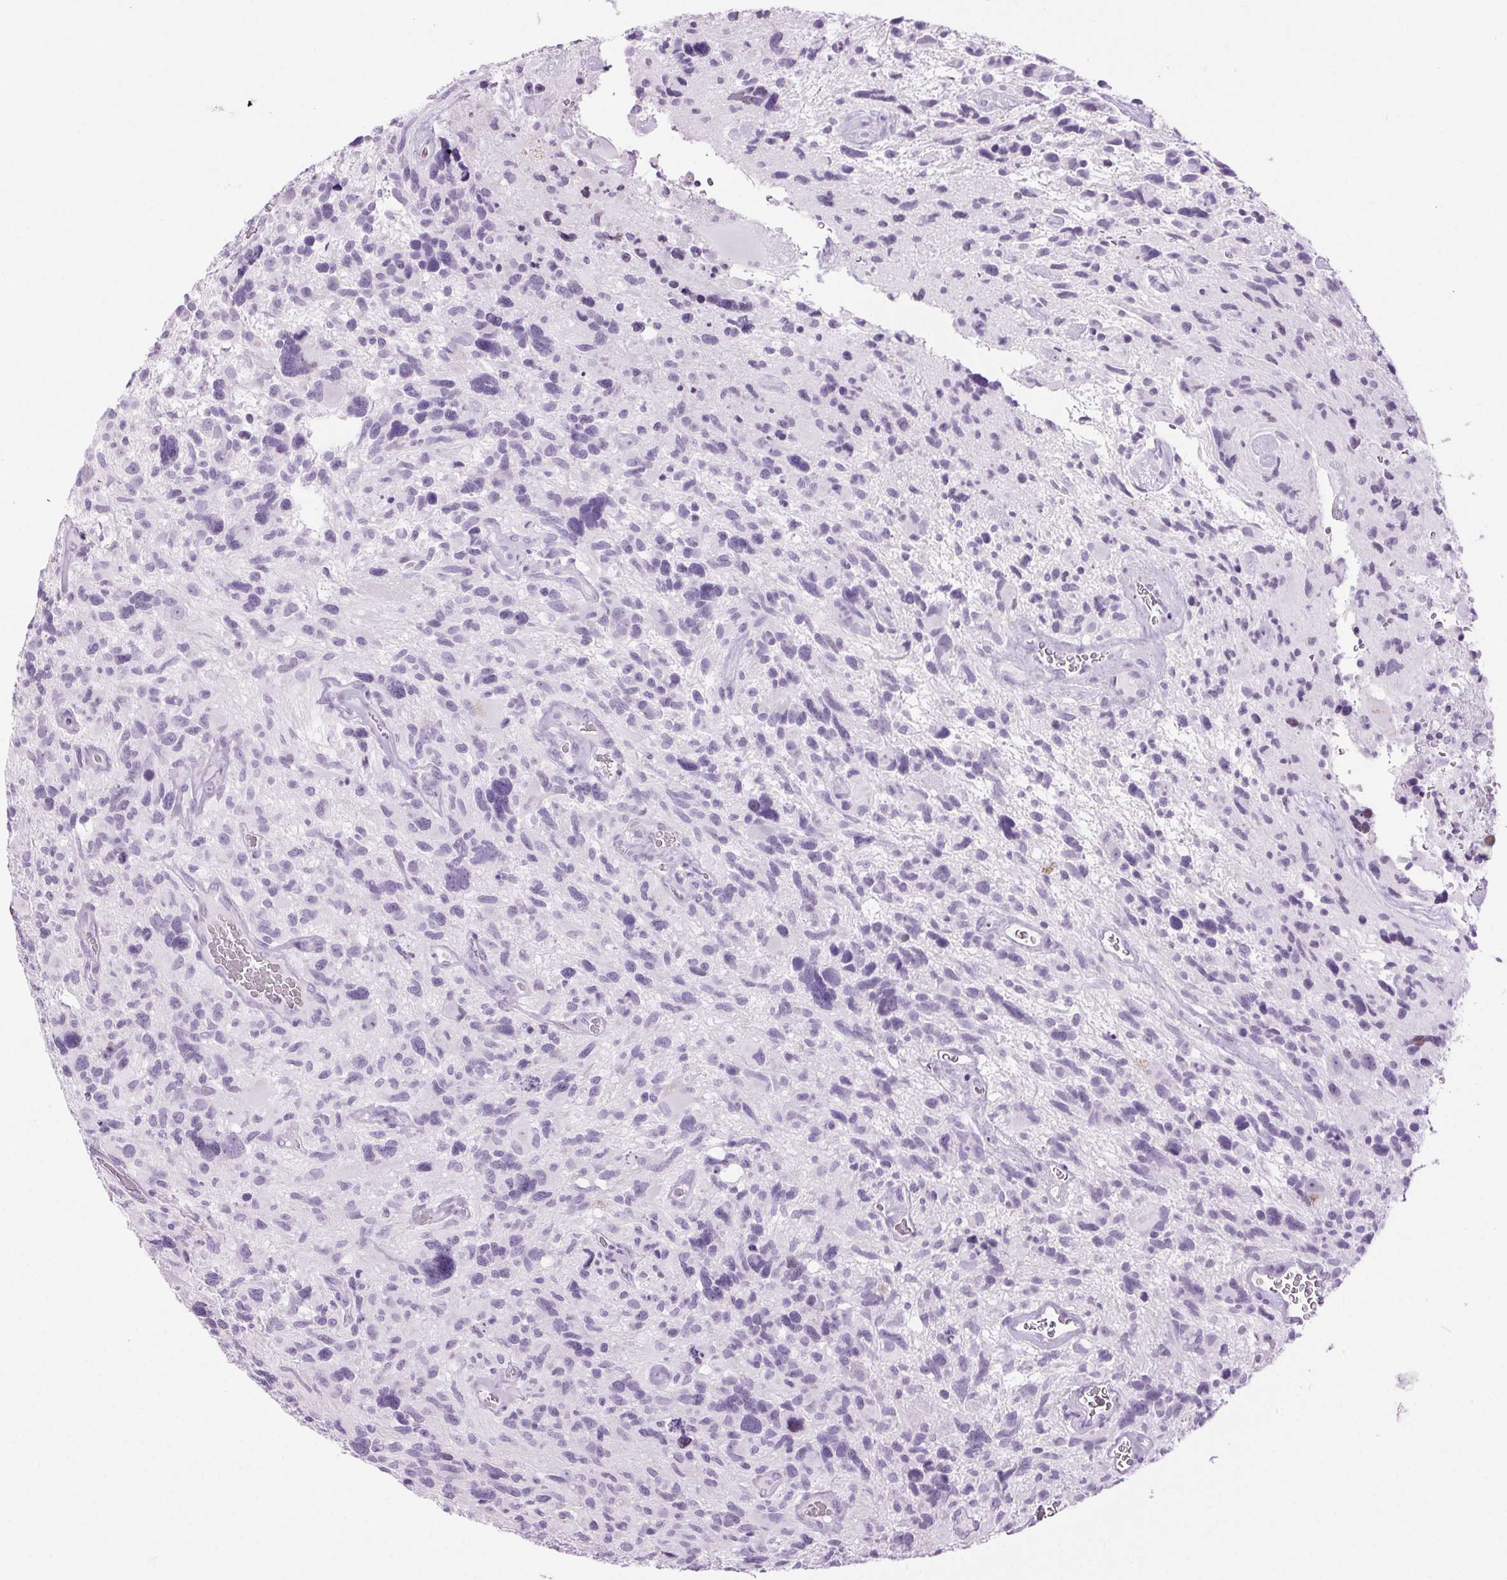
{"staining": {"intensity": "negative", "quantity": "none", "location": "none"}, "tissue": "glioma", "cell_type": "Tumor cells", "image_type": "cancer", "snomed": [{"axis": "morphology", "description": "Glioma, malignant, High grade"}, {"axis": "topography", "description": "Brain"}], "caption": "This is an immunohistochemistry (IHC) image of malignant glioma (high-grade). There is no positivity in tumor cells.", "gene": "BEND2", "patient": {"sex": "male", "age": 49}}